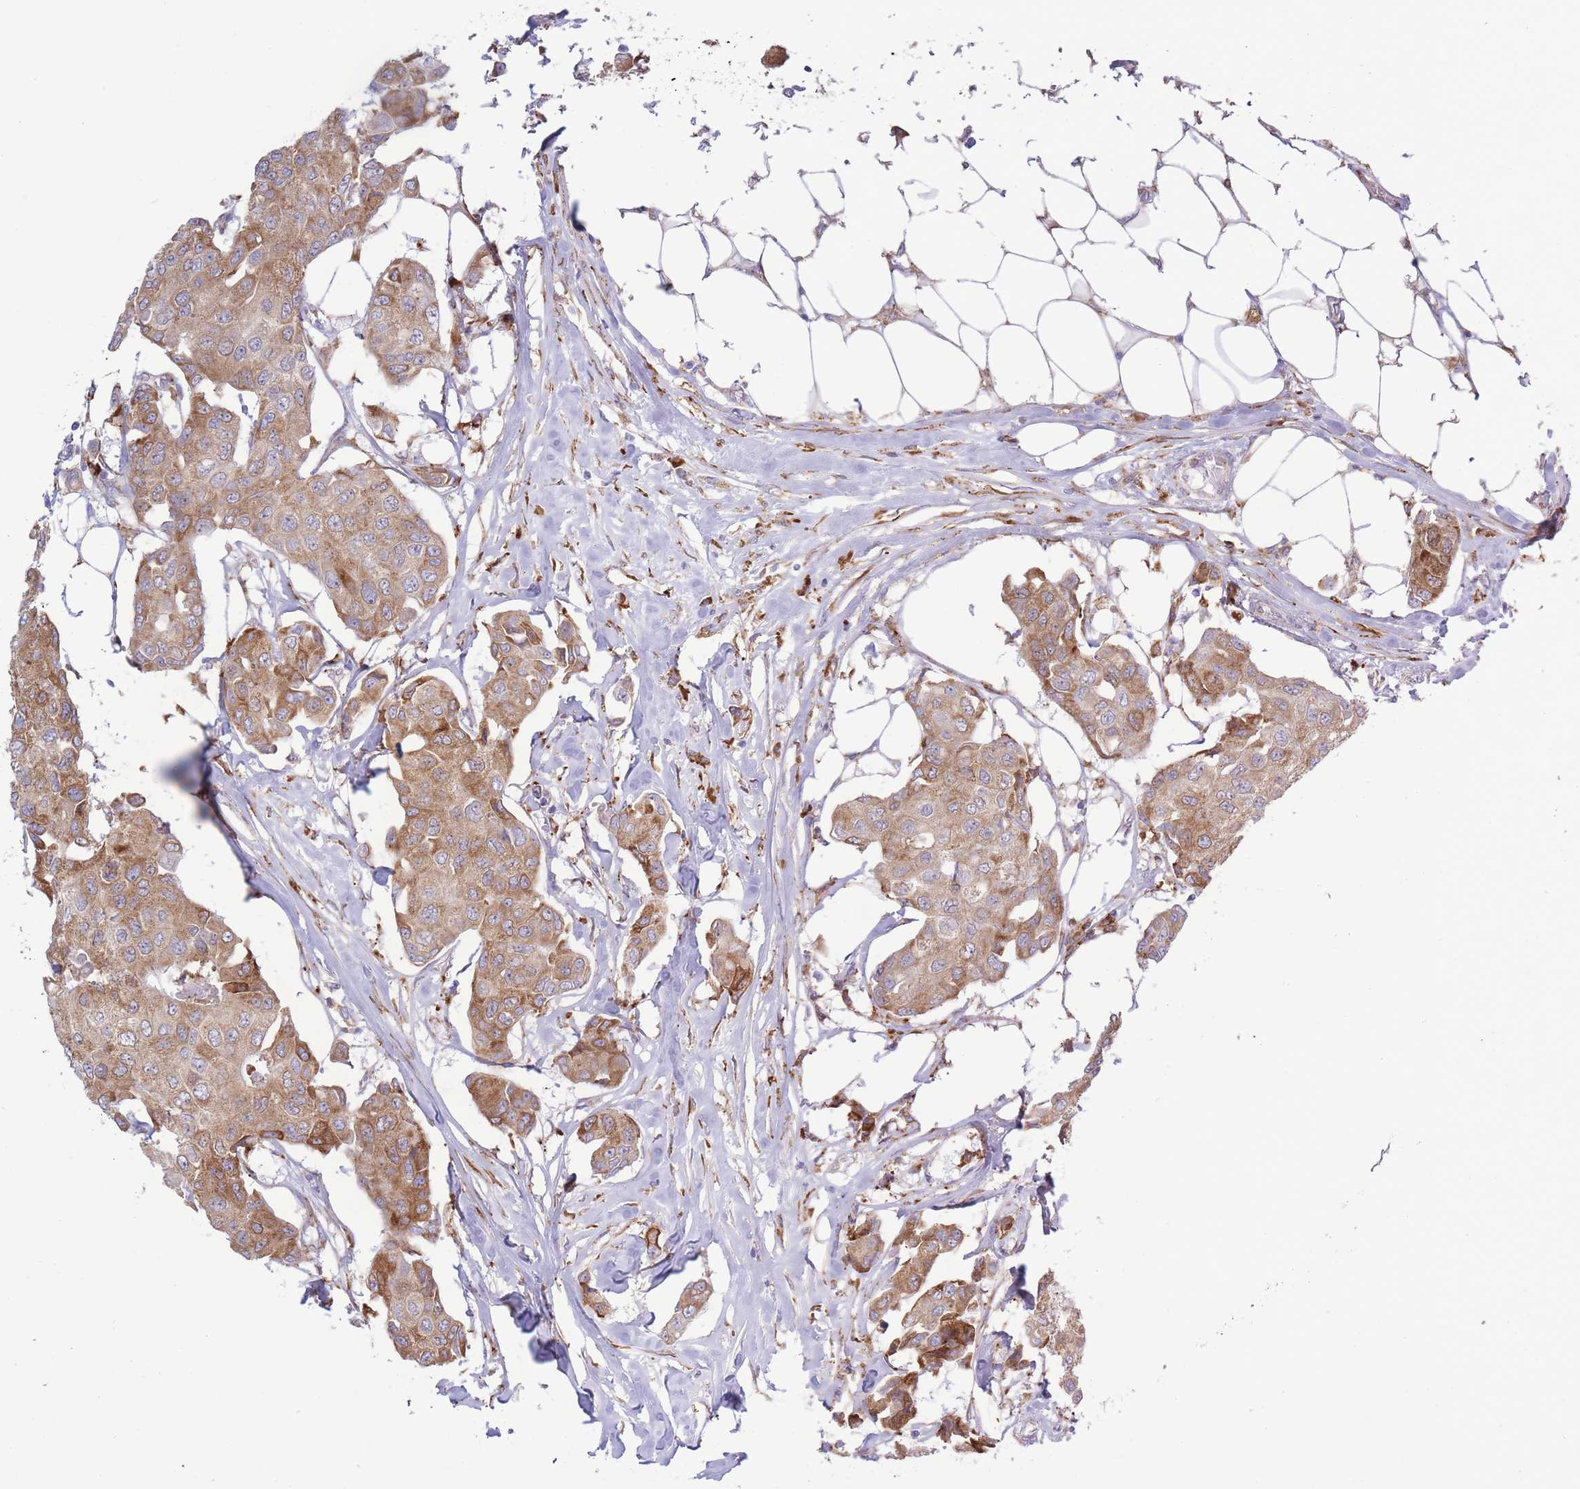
{"staining": {"intensity": "moderate", "quantity": ">75%", "location": "cytoplasmic/membranous"}, "tissue": "breast cancer", "cell_type": "Tumor cells", "image_type": "cancer", "snomed": [{"axis": "morphology", "description": "Duct carcinoma"}, {"axis": "topography", "description": "Breast"}, {"axis": "topography", "description": "Lymph node"}], "caption": "IHC (DAB) staining of human infiltrating ductal carcinoma (breast) shows moderate cytoplasmic/membranous protein positivity in about >75% of tumor cells.", "gene": "MYDGF", "patient": {"sex": "female", "age": 80}}